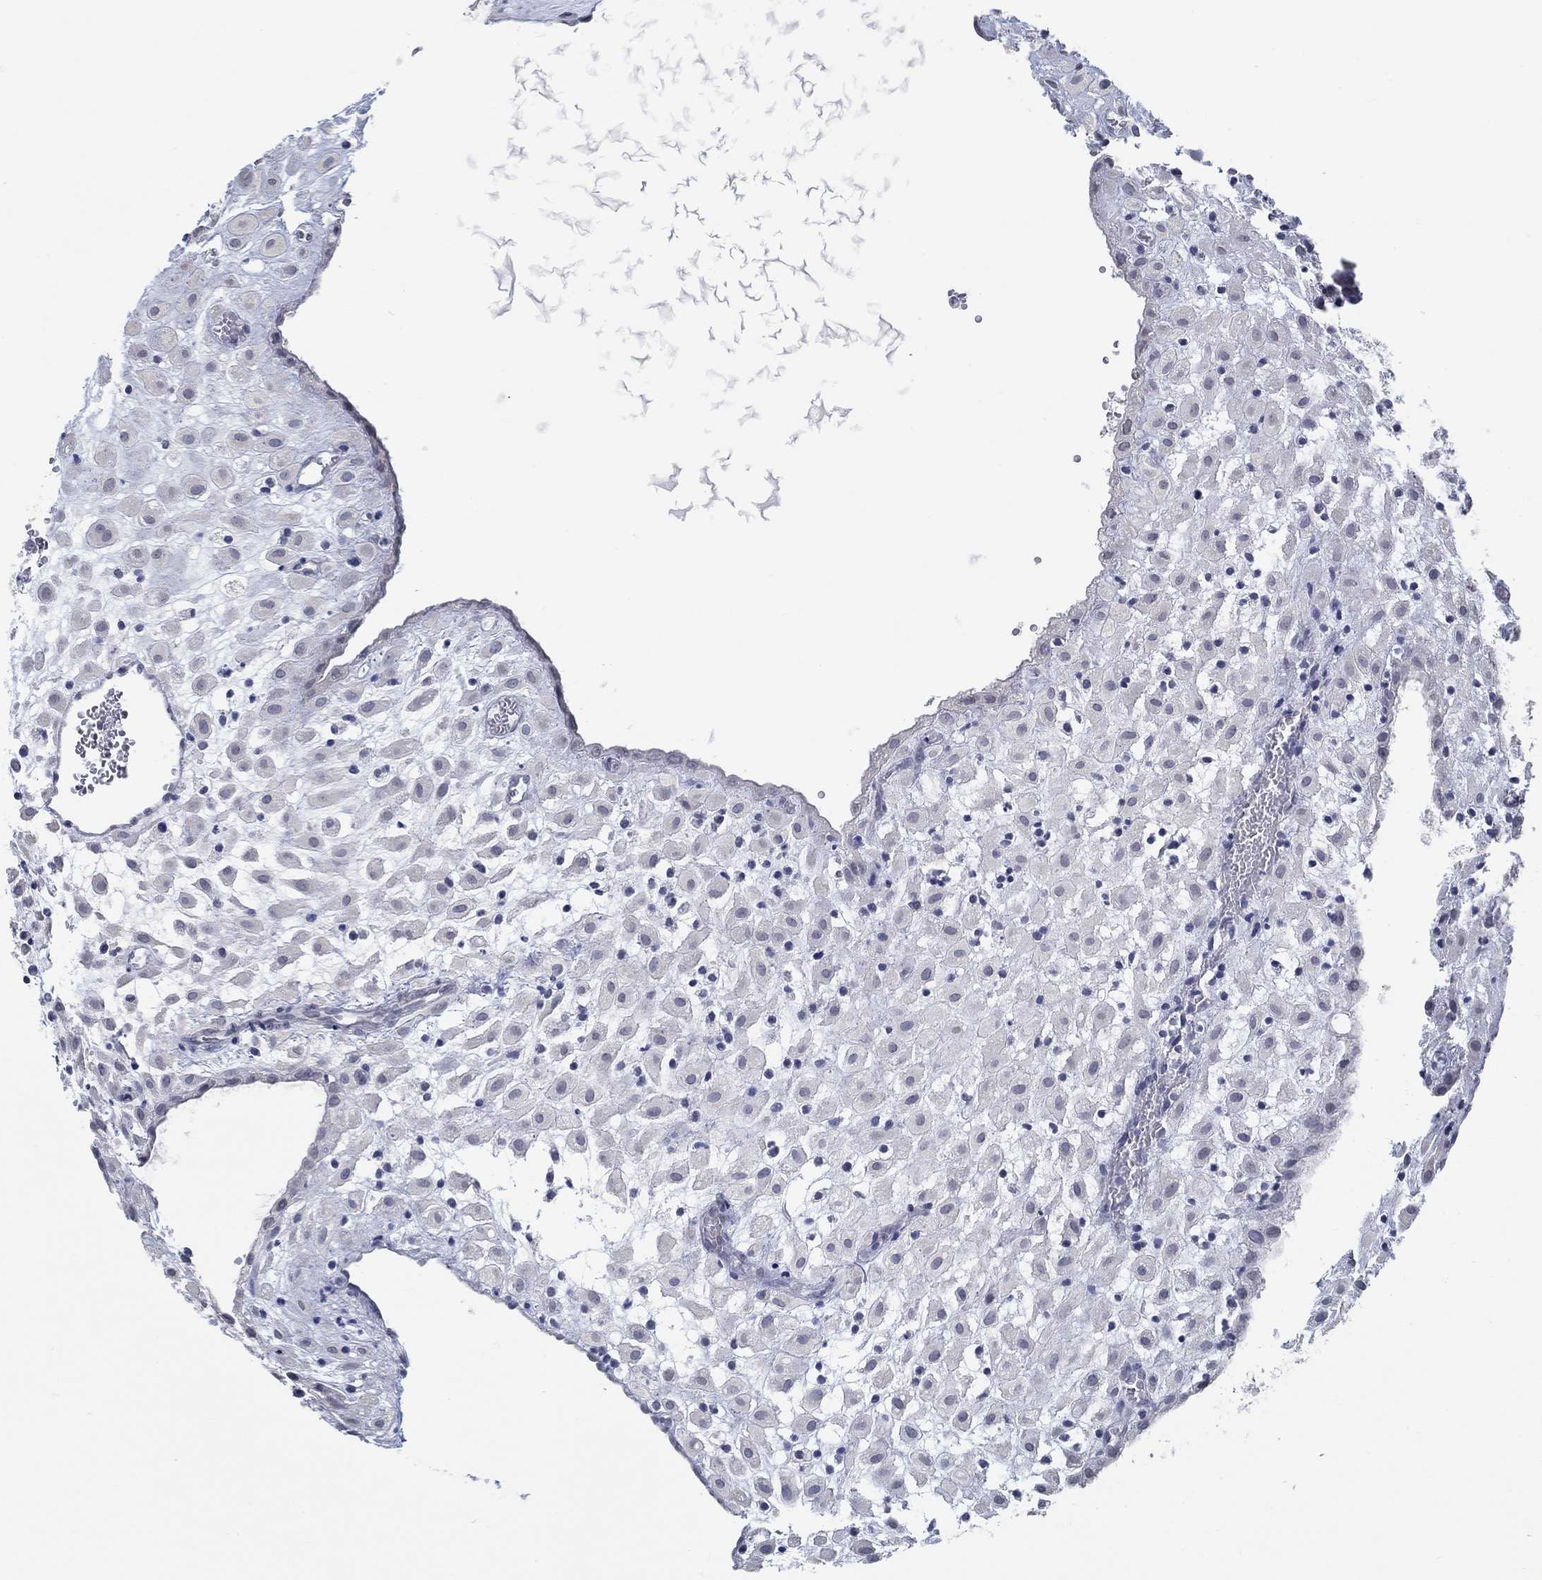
{"staining": {"intensity": "negative", "quantity": "none", "location": "none"}, "tissue": "placenta", "cell_type": "Decidual cells", "image_type": "normal", "snomed": [{"axis": "morphology", "description": "Normal tissue, NOS"}, {"axis": "topography", "description": "Placenta"}], "caption": "The micrograph demonstrates no significant positivity in decidual cells of placenta. The staining was performed using DAB (3,3'-diaminobenzidine) to visualize the protein expression in brown, while the nuclei were stained in blue with hematoxylin (Magnification: 20x).", "gene": "NUP155", "patient": {"sex": "female", "age": 24}}